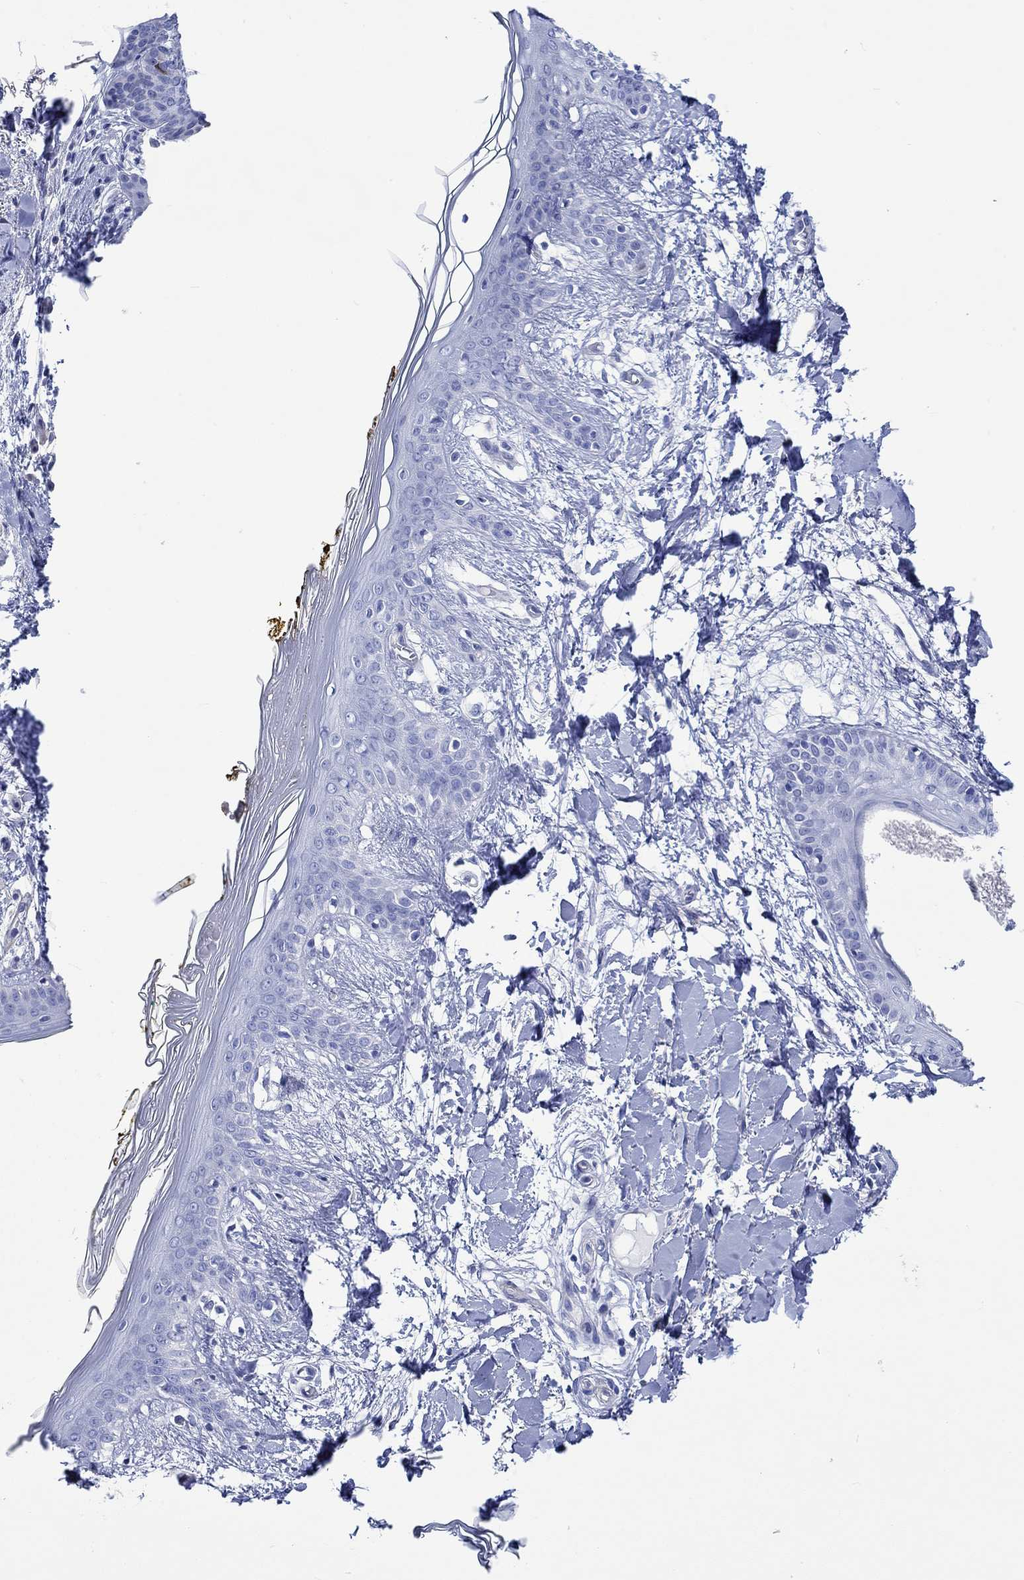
{"staining": {"intensity": "negative", "quantity": "none", "location": "none"}, "tissue": "skin", "cell_type": "Fibroblasts", "image_type": "normal", "snomed": [{"axis": "morphology", "description": "Normal tissue, NOS"}, {"axis": "topography", "description": "Skin"}], "caption": "A histopathology image of human skin is negative for staining in fibroblasts. (Brightfield microscopy of DAB (3,3'-diaminobenzidine) immunohistochemistry (IHC) at high magnification).", "gene": "CPLX1", "patient": {"sex": "female", "age": 34}}